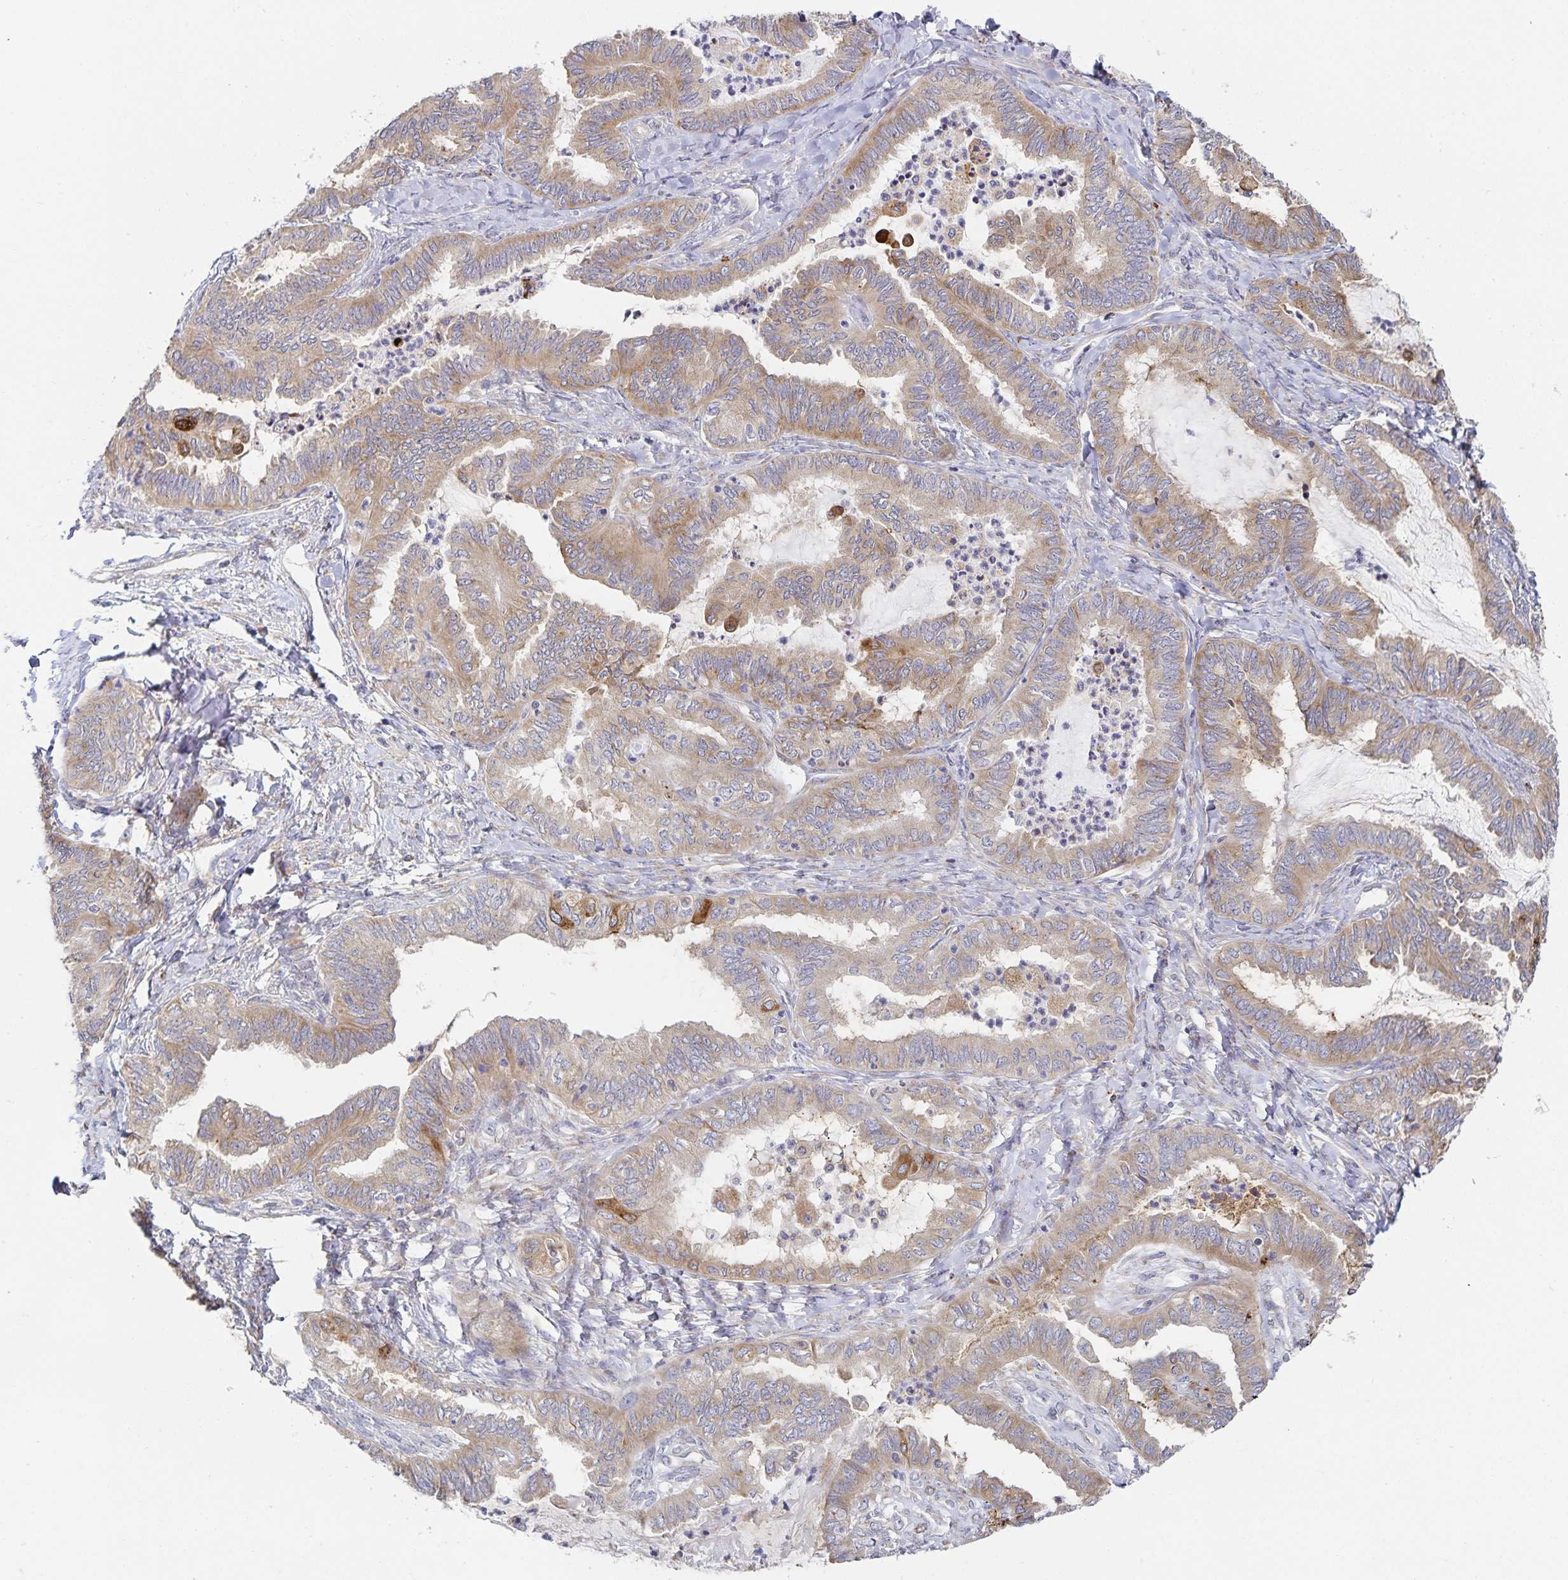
{"staining": {"intensity": "strong", "quantity": "<25%", "location": "cytoplasmic/membranous,nuclear"}, "tissue": "ovarian cancer", "cell_type": "Tumor cells", "image_type": "cancer", "snomed": [{"axis": "morphology", "description": "Carcinoma, endometroid"}, {"axis": "topography", "description": "Ovary"}], "caption": "Immunohistochemical staining of ovarian endometroid carcinoma shows medium levels of strong cytoplasmic/membranous and nuclear expression in approximately <25% of tumor cells.", "gene": "NOMO1", "patient": {"sex": "female", "age": 70}}